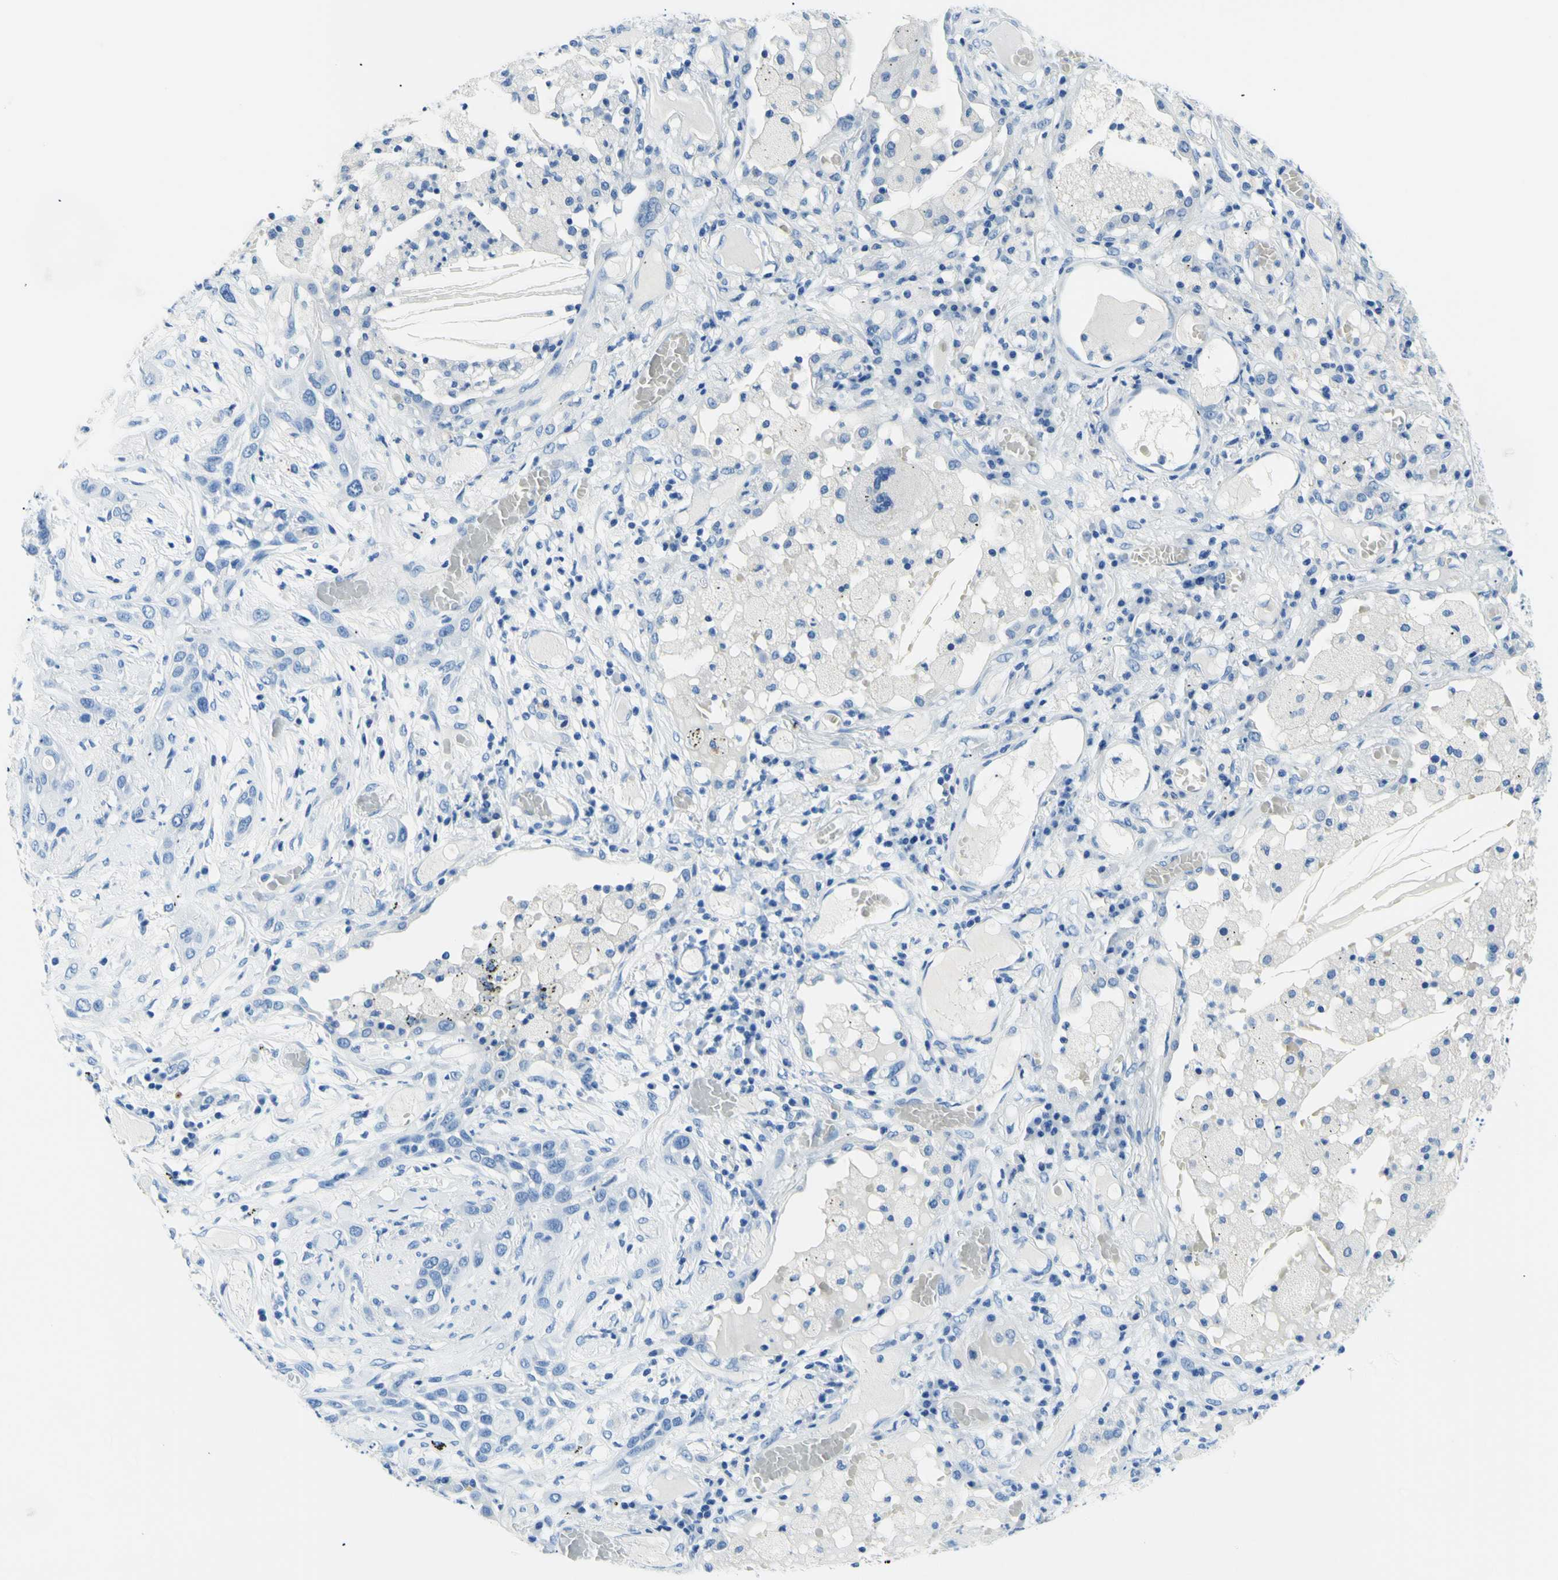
{"staining": {"intensity": "negative", "quantity": "none", "location": "none"}, "tissue": "lung cancer", "cell_type": "Tumor cells", "image_type": "cancer", "snomed": [{"axis": "morphology", "description": "Squamous cell carcinoma, NOS"}, {"axis": "topography", "description": "Lung"}], "caption": "Image shows no significant protein staining in tumor cells of squamous cell carcinoma (lung). (Brightfield microscopy of DAB (3,3'-diaminobenzidine) IHC at high magnification).", "gene": "MYH2", "patient": {"sex": "male", "age": 71}}